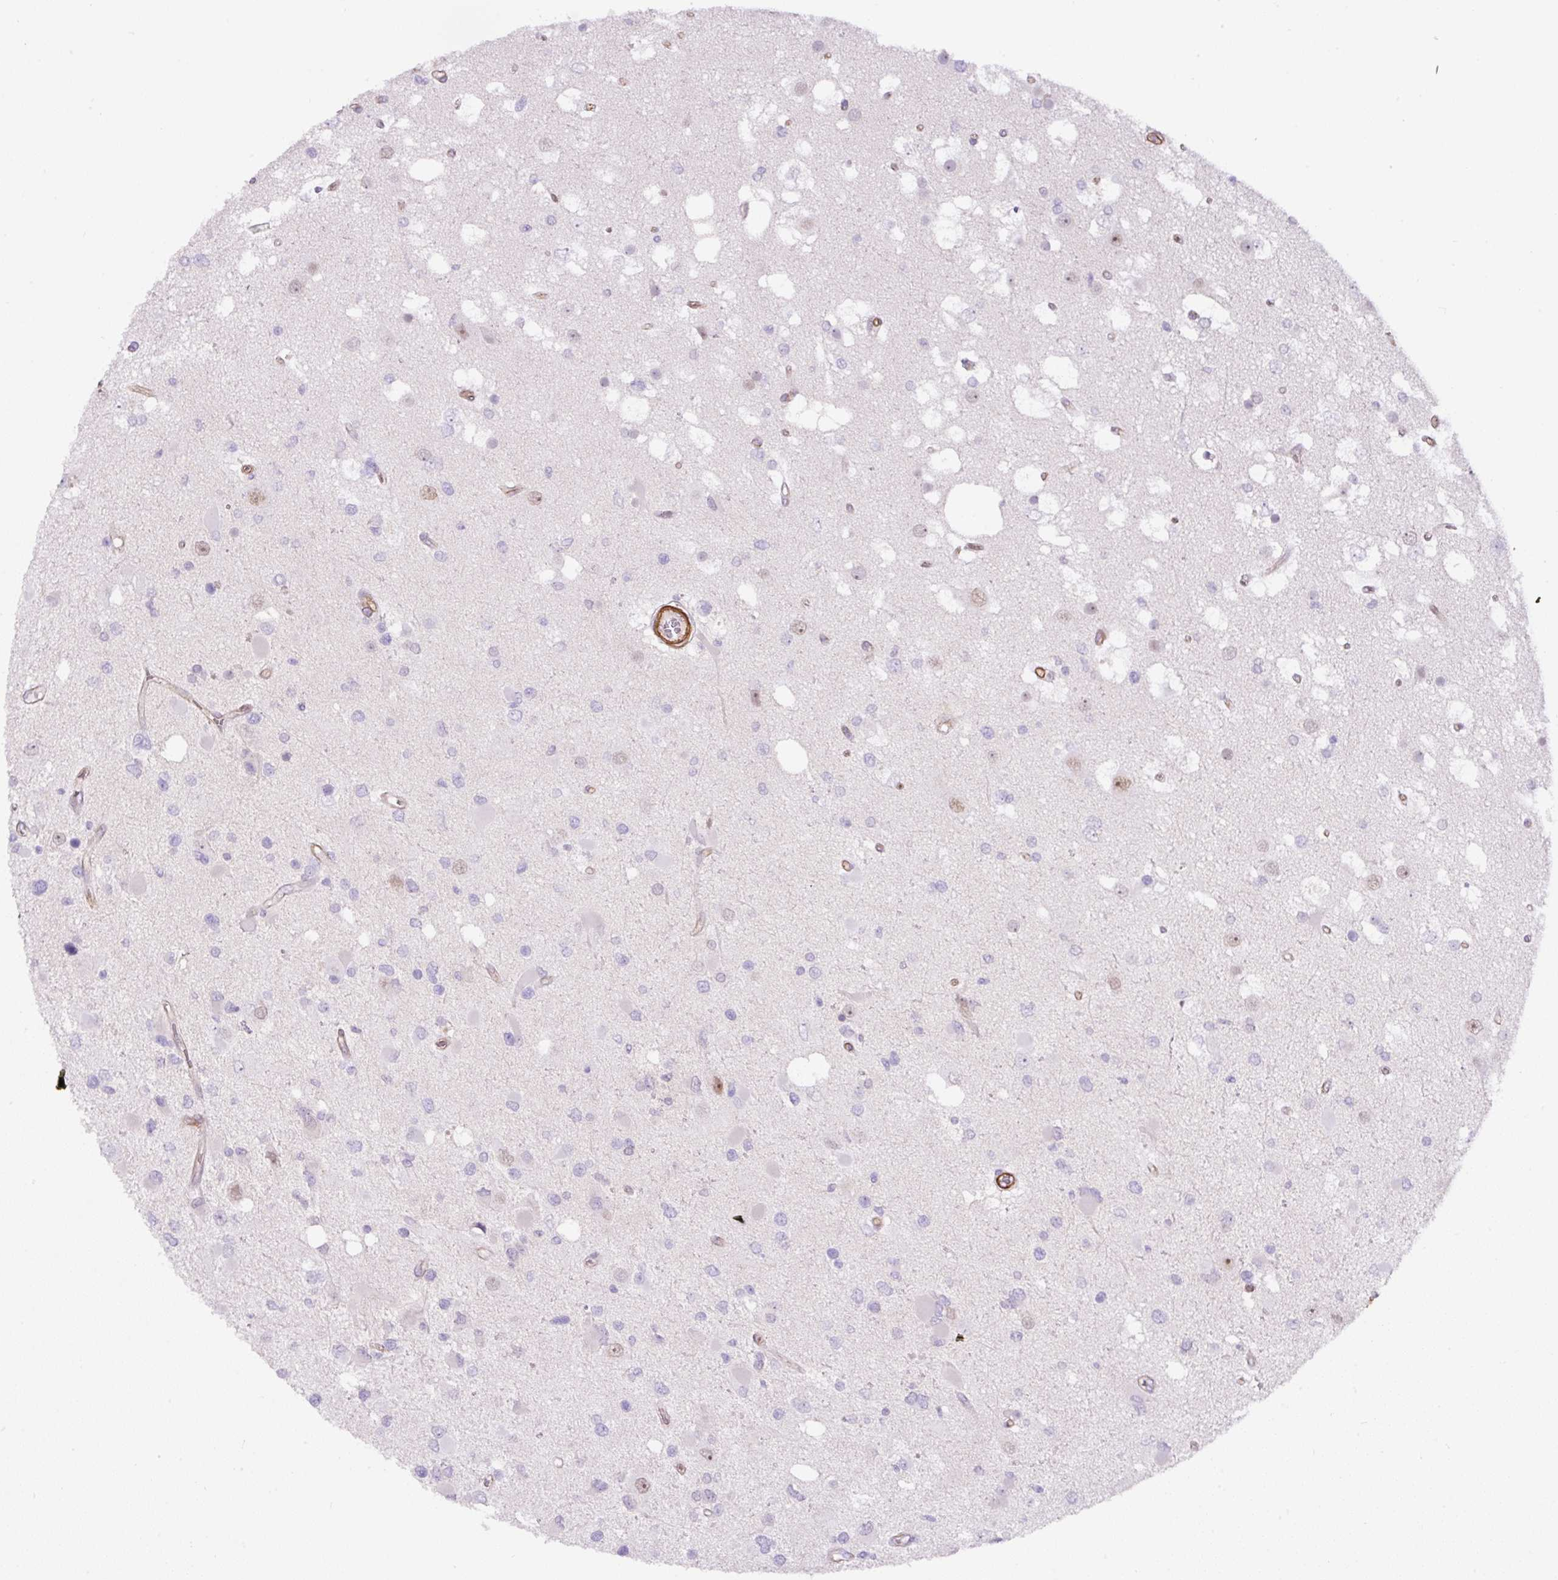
{"staining": {"intensity": "negative", "quantity": "none", "location": "none"}, "tissue": "glioma", "cell_type": "Tumor cells", "image_type": "cancer", "snomed": [{"axis": "morphology", "description": "Glioma, malignant, High grade"}, {"axis": "topography", "description": "Brain"}], "caption": "A high-resolution photomicrograph shows IHC staining of malignant high-grade glioma, which reveals no significant staining in tumor cells.", "gene": "B3GALT5", "patient": {"sex": "male", "age": 53}}